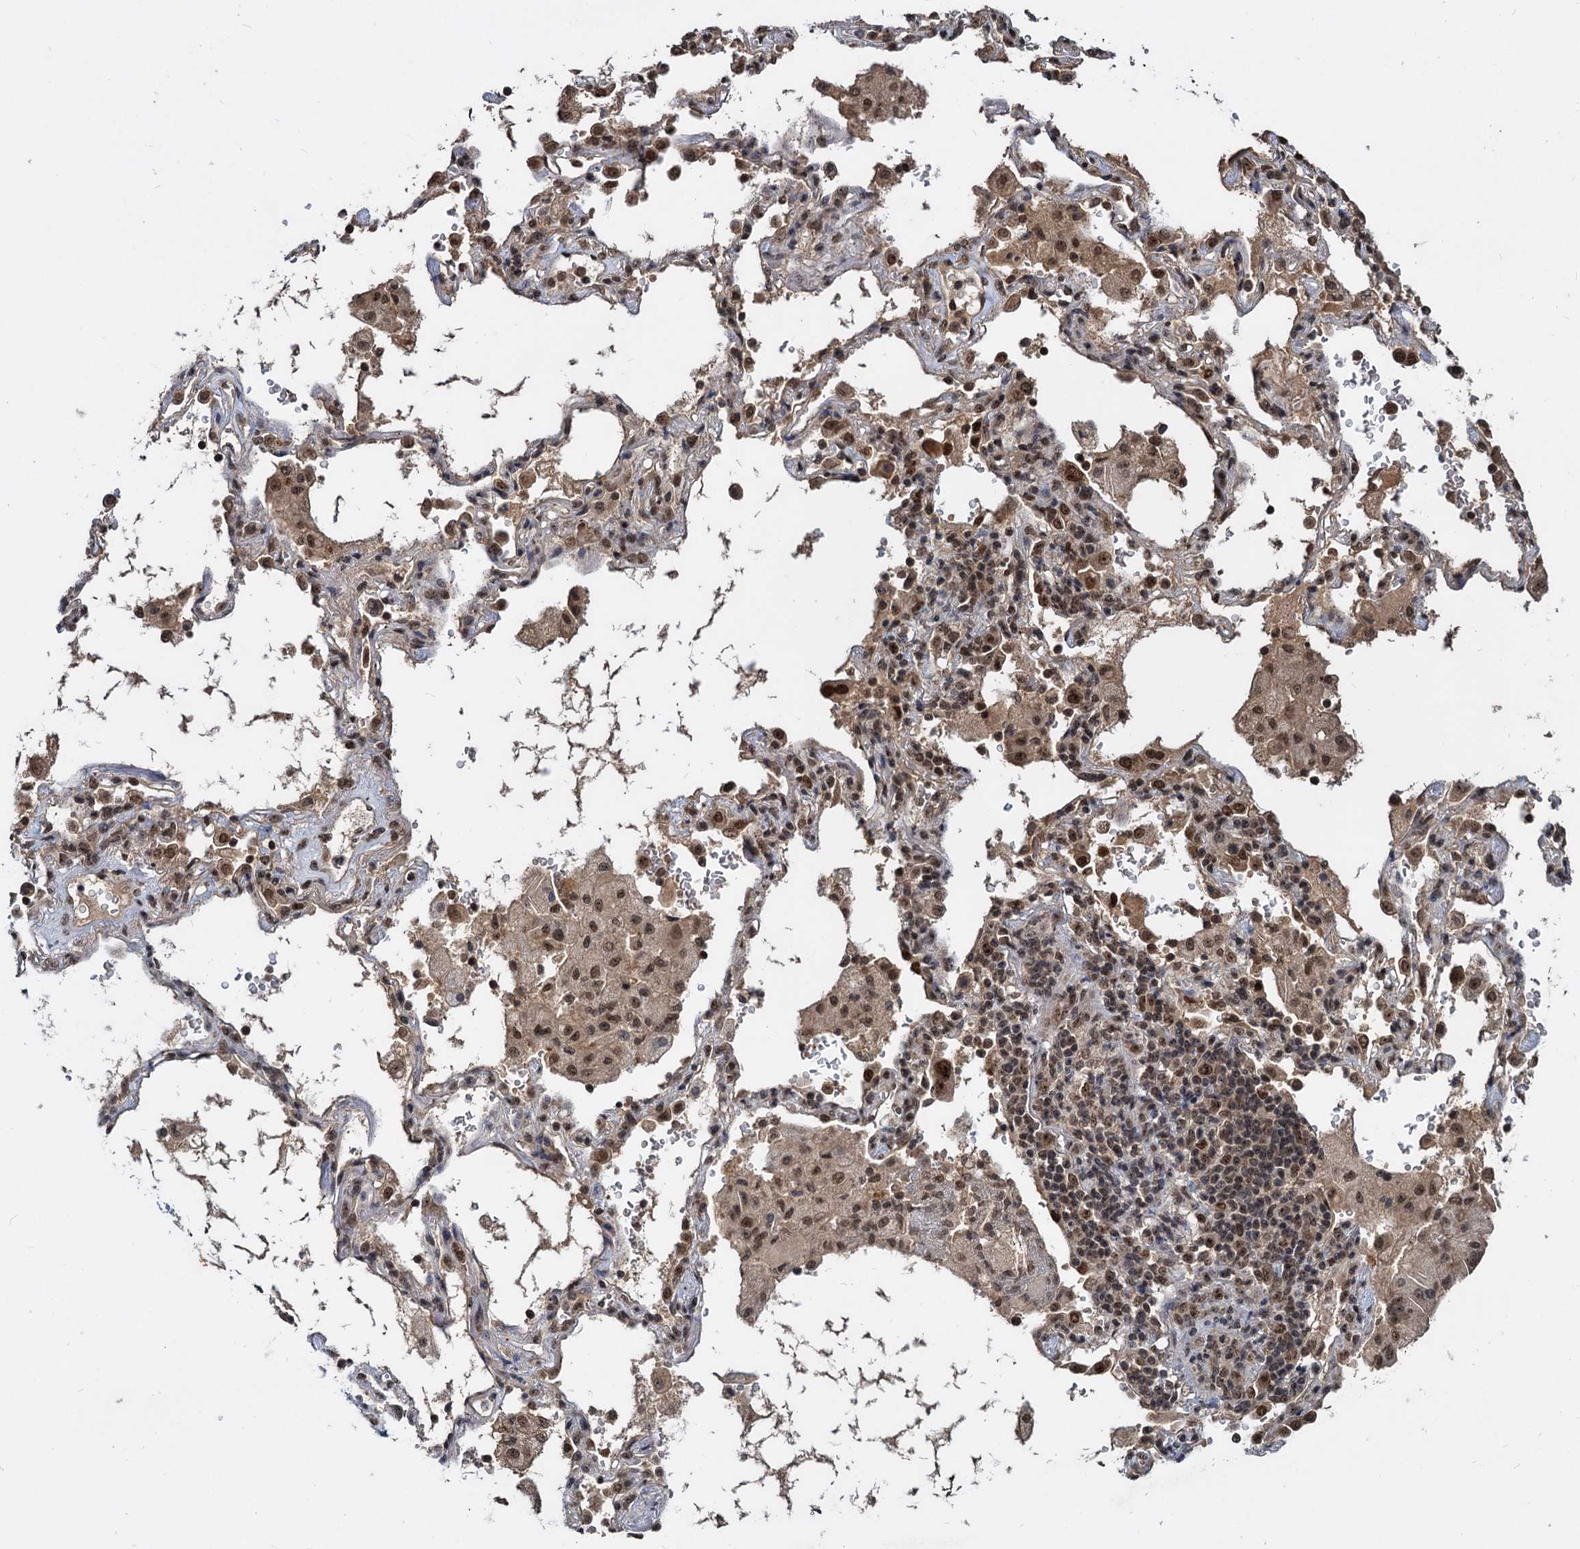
{"staining": {"intensity": "moderate", "quantity": ">75%", "location": "cytoplasmic/membranous,nuclear"}, "tissue": "lung cancer", "cell_type": "Tumor cells", "image_type": "cancer", "snomed": [{"axis": "morphology", "description": "Squamous cell carcinoma, NOS"}, {"axis": "topography", "description": "Lung"}], "caption": "A brown stain shows moderate cytoplasmic/membranous and nuclear expression of a protein in lung cancer tumor cells. The staining was performed using DAB (3,3'-diaminobenzidine) to visualize the protein expression in brown, while the nuclei were stained in blue with hematoxylin (Magnification: 20x).", "gene": "FAM216B", "patient": {"sex": "female", "age": 73}}